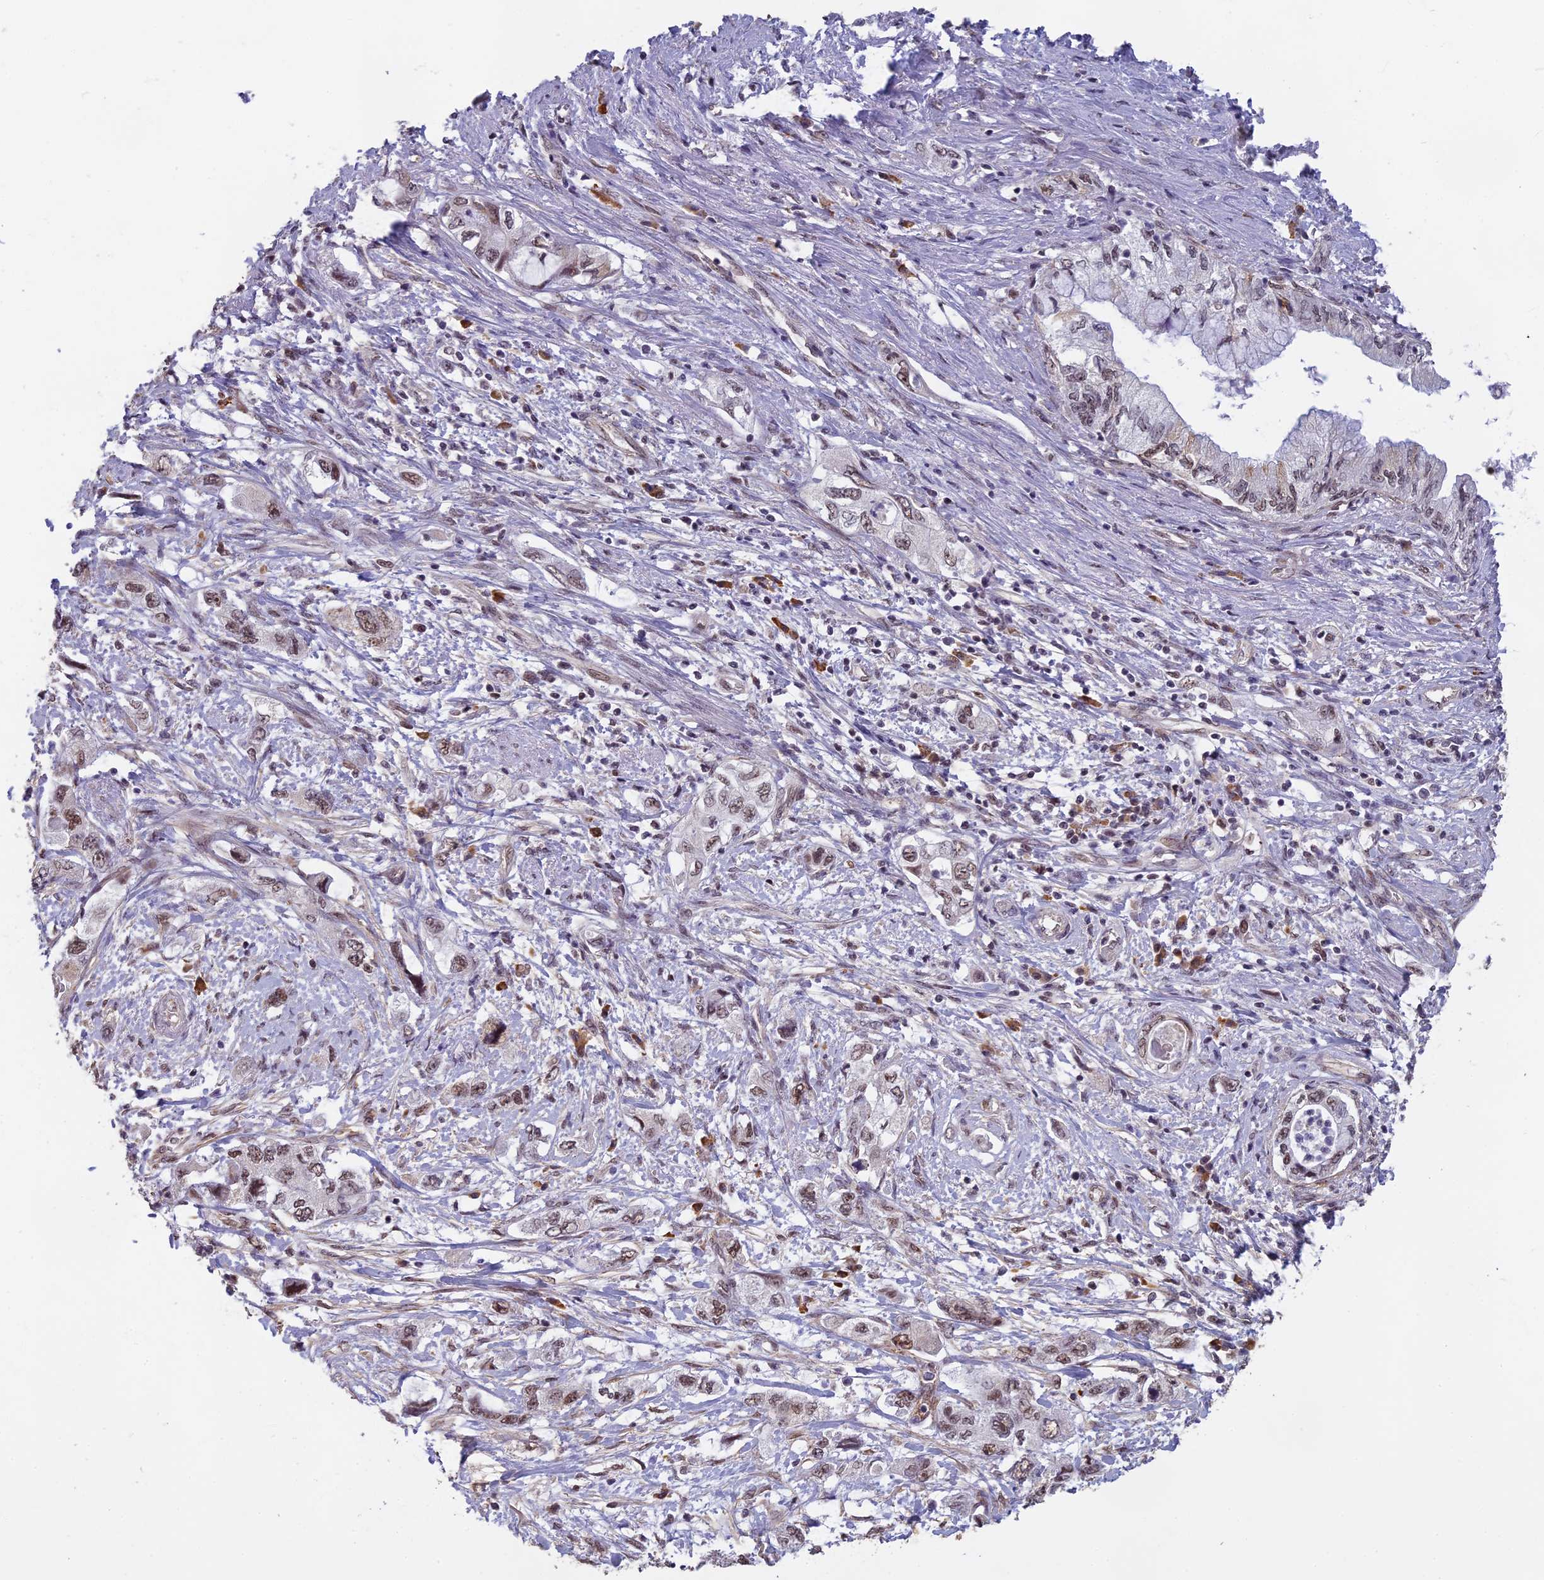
{"staining": {"intensity": "moderate", "quantity": ">75%", "location": "nuclear"}, "tissue": "pancreatic cancer", "cell_type": "Tumor cells", "image_type": "cancer", "snomed": [{"axis": "morphology", "description": "Adenocarcinoma, NOS"}, {"axis": "topography", "description": "Pancreas"}], "caption": "A histopathology image of pancreatic cancer stained for a protein reveals moderate nuclear brown staining in tumor cells.", "gene": "MORF4L1", "patient": {"sex": "female", "age": 73}}